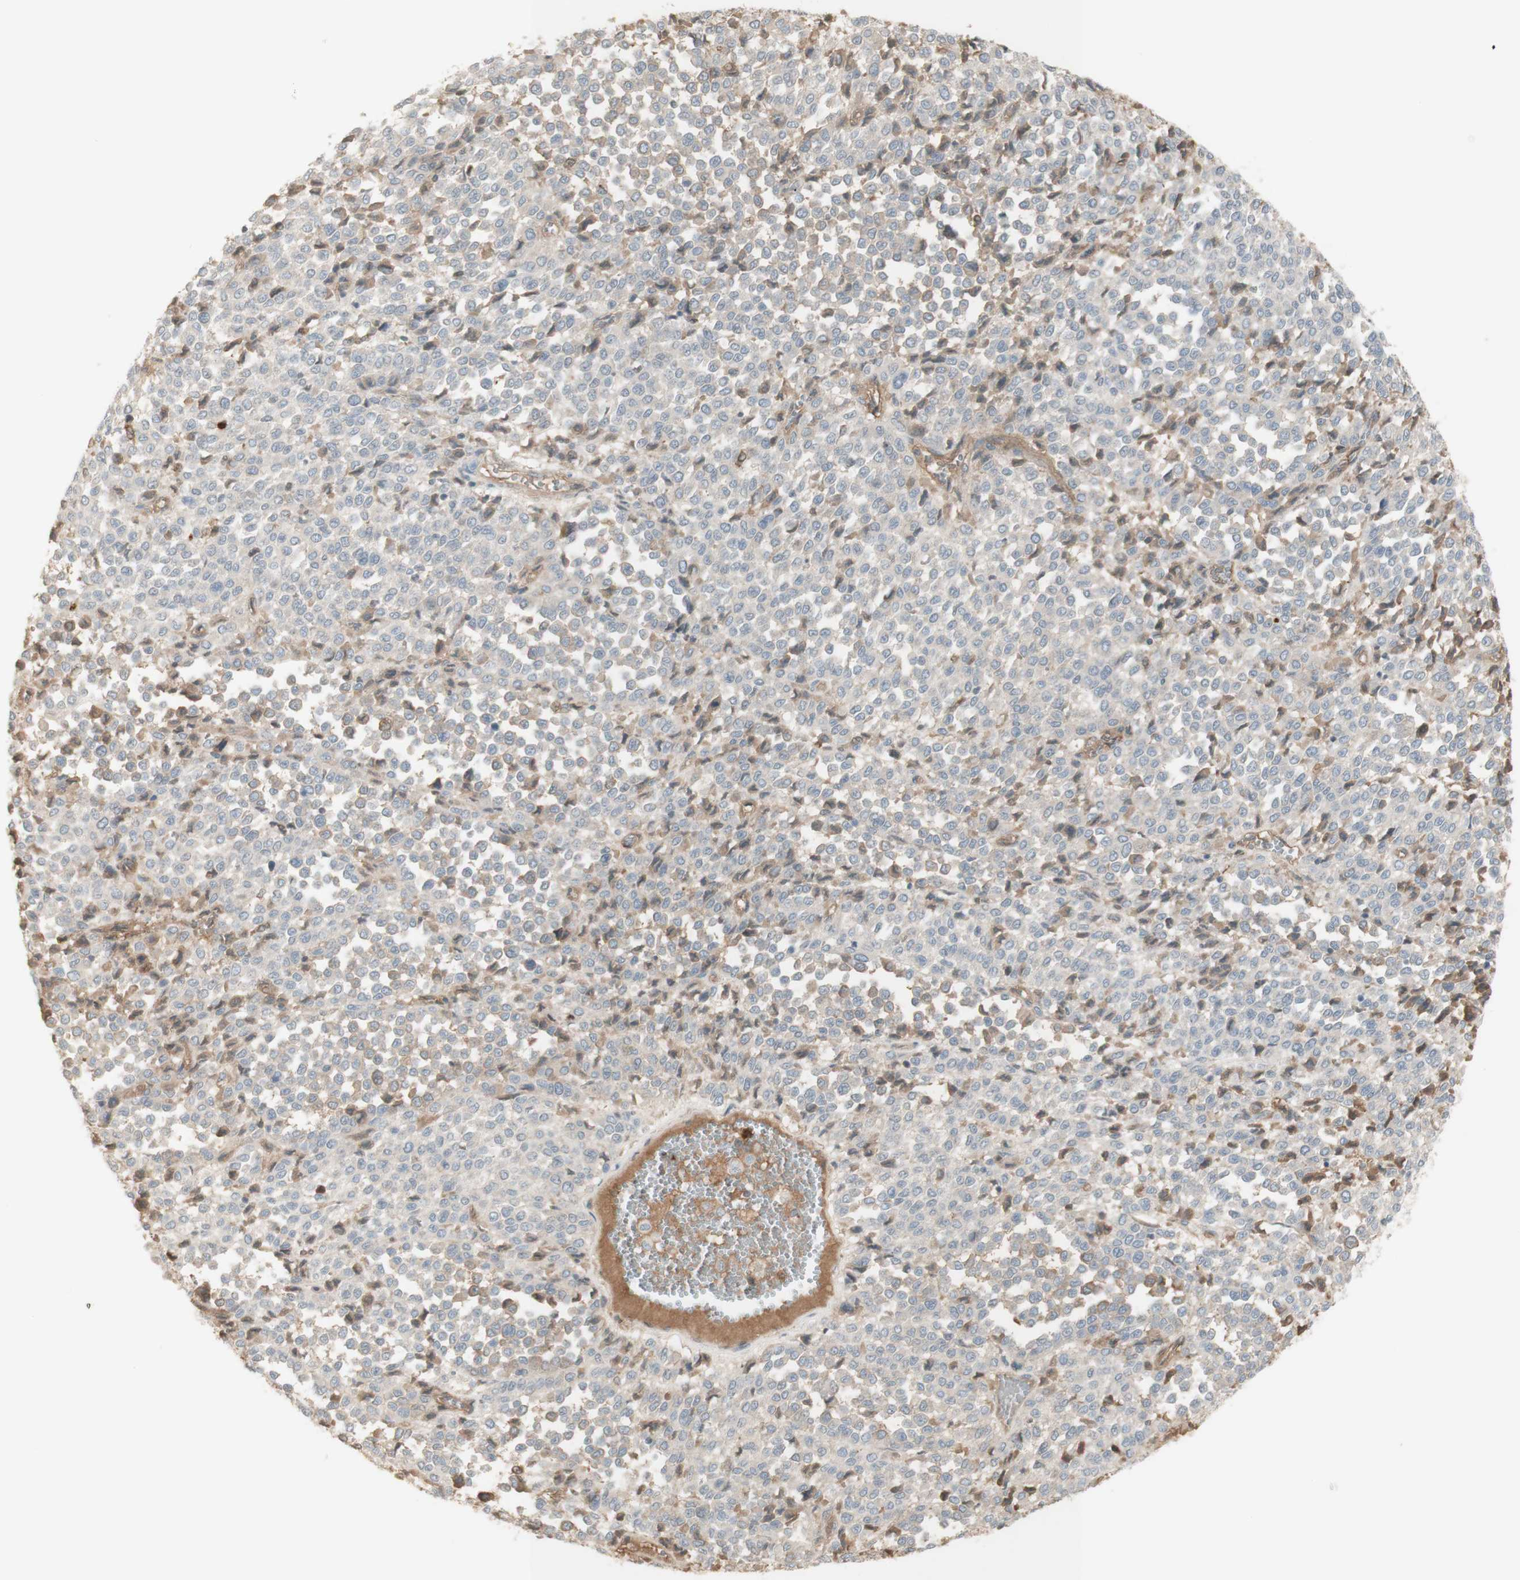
{"staining": {"intensity": "weak", "quantity": "<25%", "location": "cytoplasmic/membranous"}, "tissue": "melanoma", "cell_type": "Tumor cells", "image_type": "cancer", "snomed": [{"axis": "morphology", "description": "Malignant melanoma, Metastatic site"}, {"axis": "topography", "description": "Pancreas"}], "caption": "Protein analysis of malignant melanoma (metastatic site) shows no significant positivity in tumor cells.", "gene": "NID1", "patient": {"sex": "female", "age": 30}}